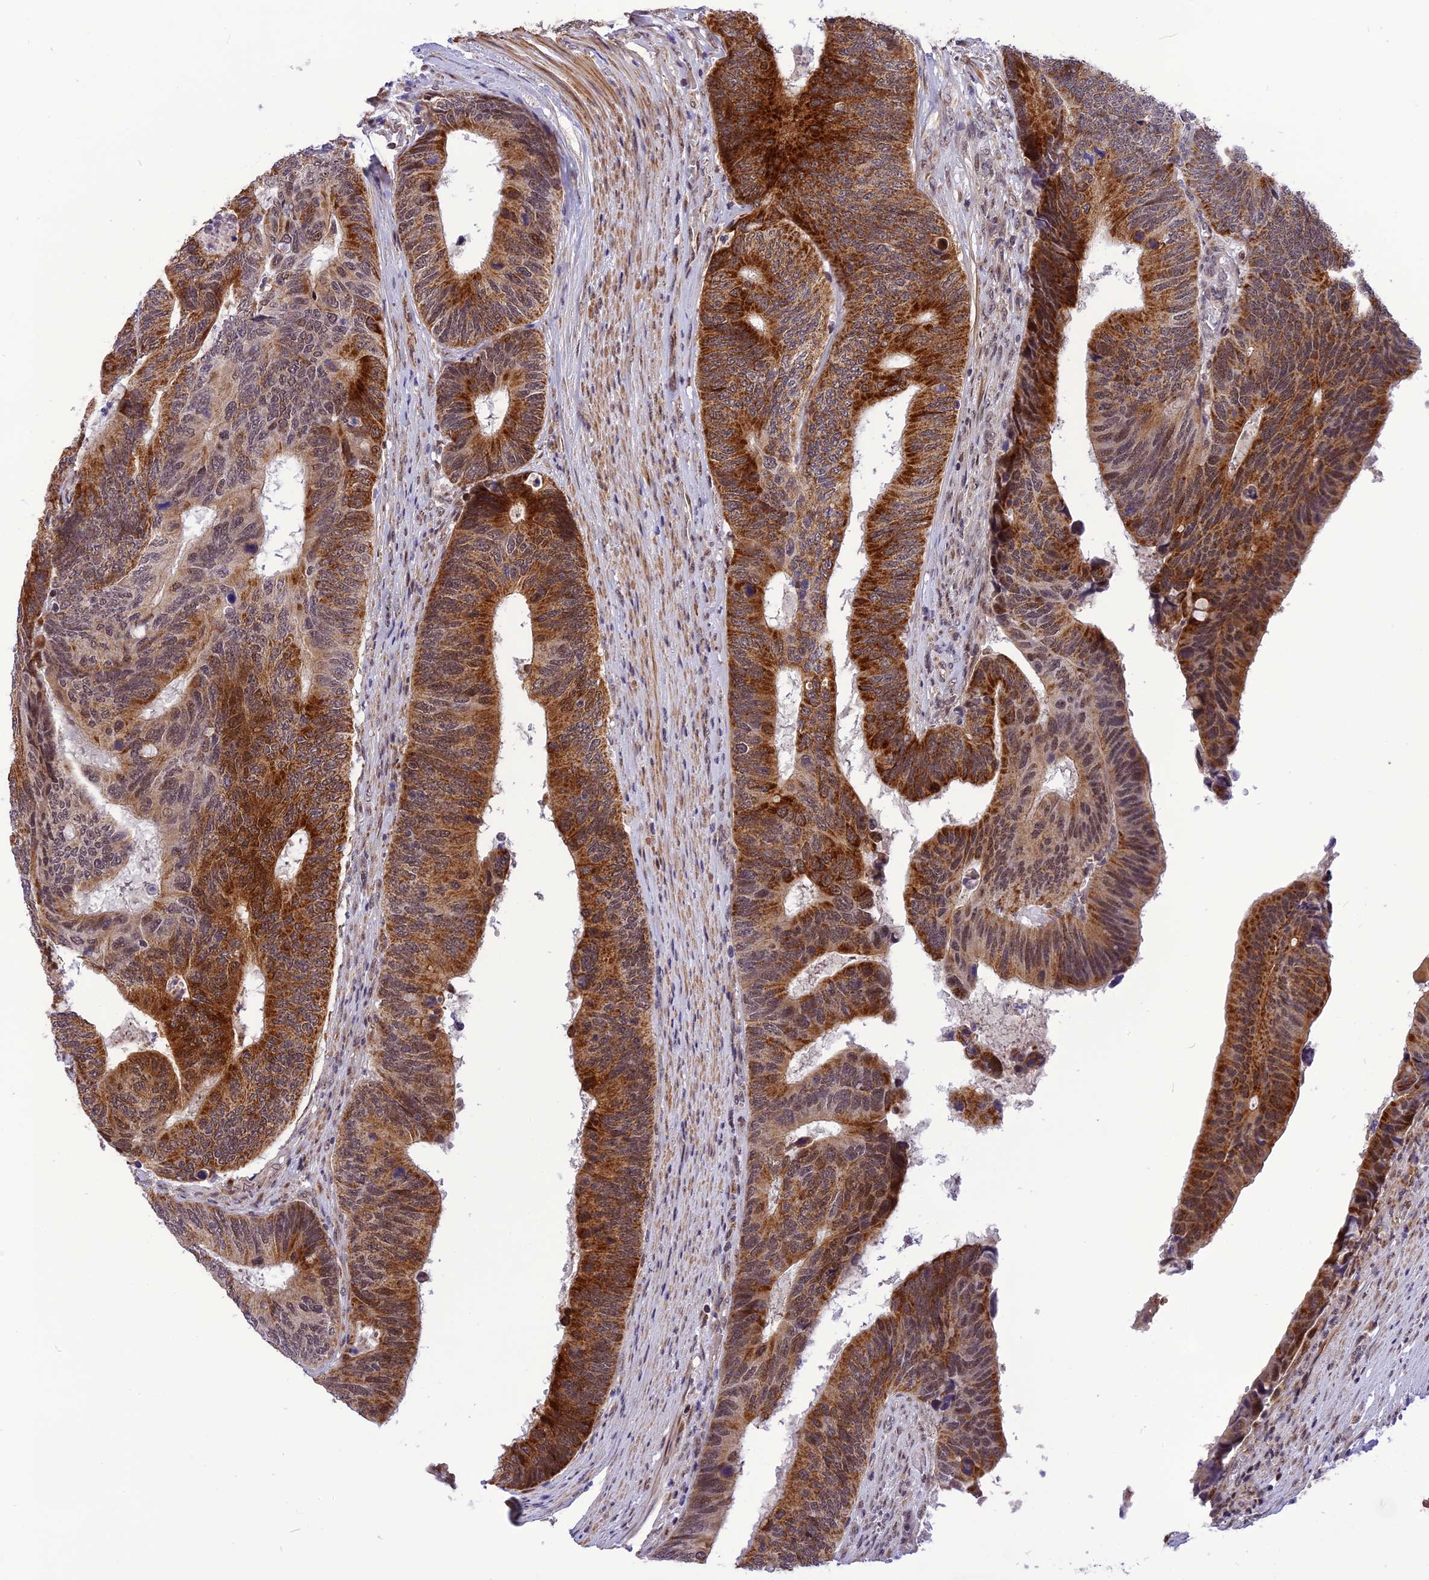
{"staining": {"intensity": "strong", "quantity": "25%-75%", "location": "cytoplasmic/membranous,nuclear"}, "tissue": "colorectal cancer", "cell_type": "Tumor cells", "image_type": "cancer", "snomed": [{"axis": "morphology", "description": "Adenocarcinoma, NOS"}, {"axis": "topography", "description": "Colon"}], "caption": "Colorectal adenocarcinoma stained for a protein (brown) displays strong cytoplasmic/membranous and nuclear positive staining in approximately 25%-75% of tumor cells.", "gene": "CMC1", "patient": {"sex": "male", "age": 87}}